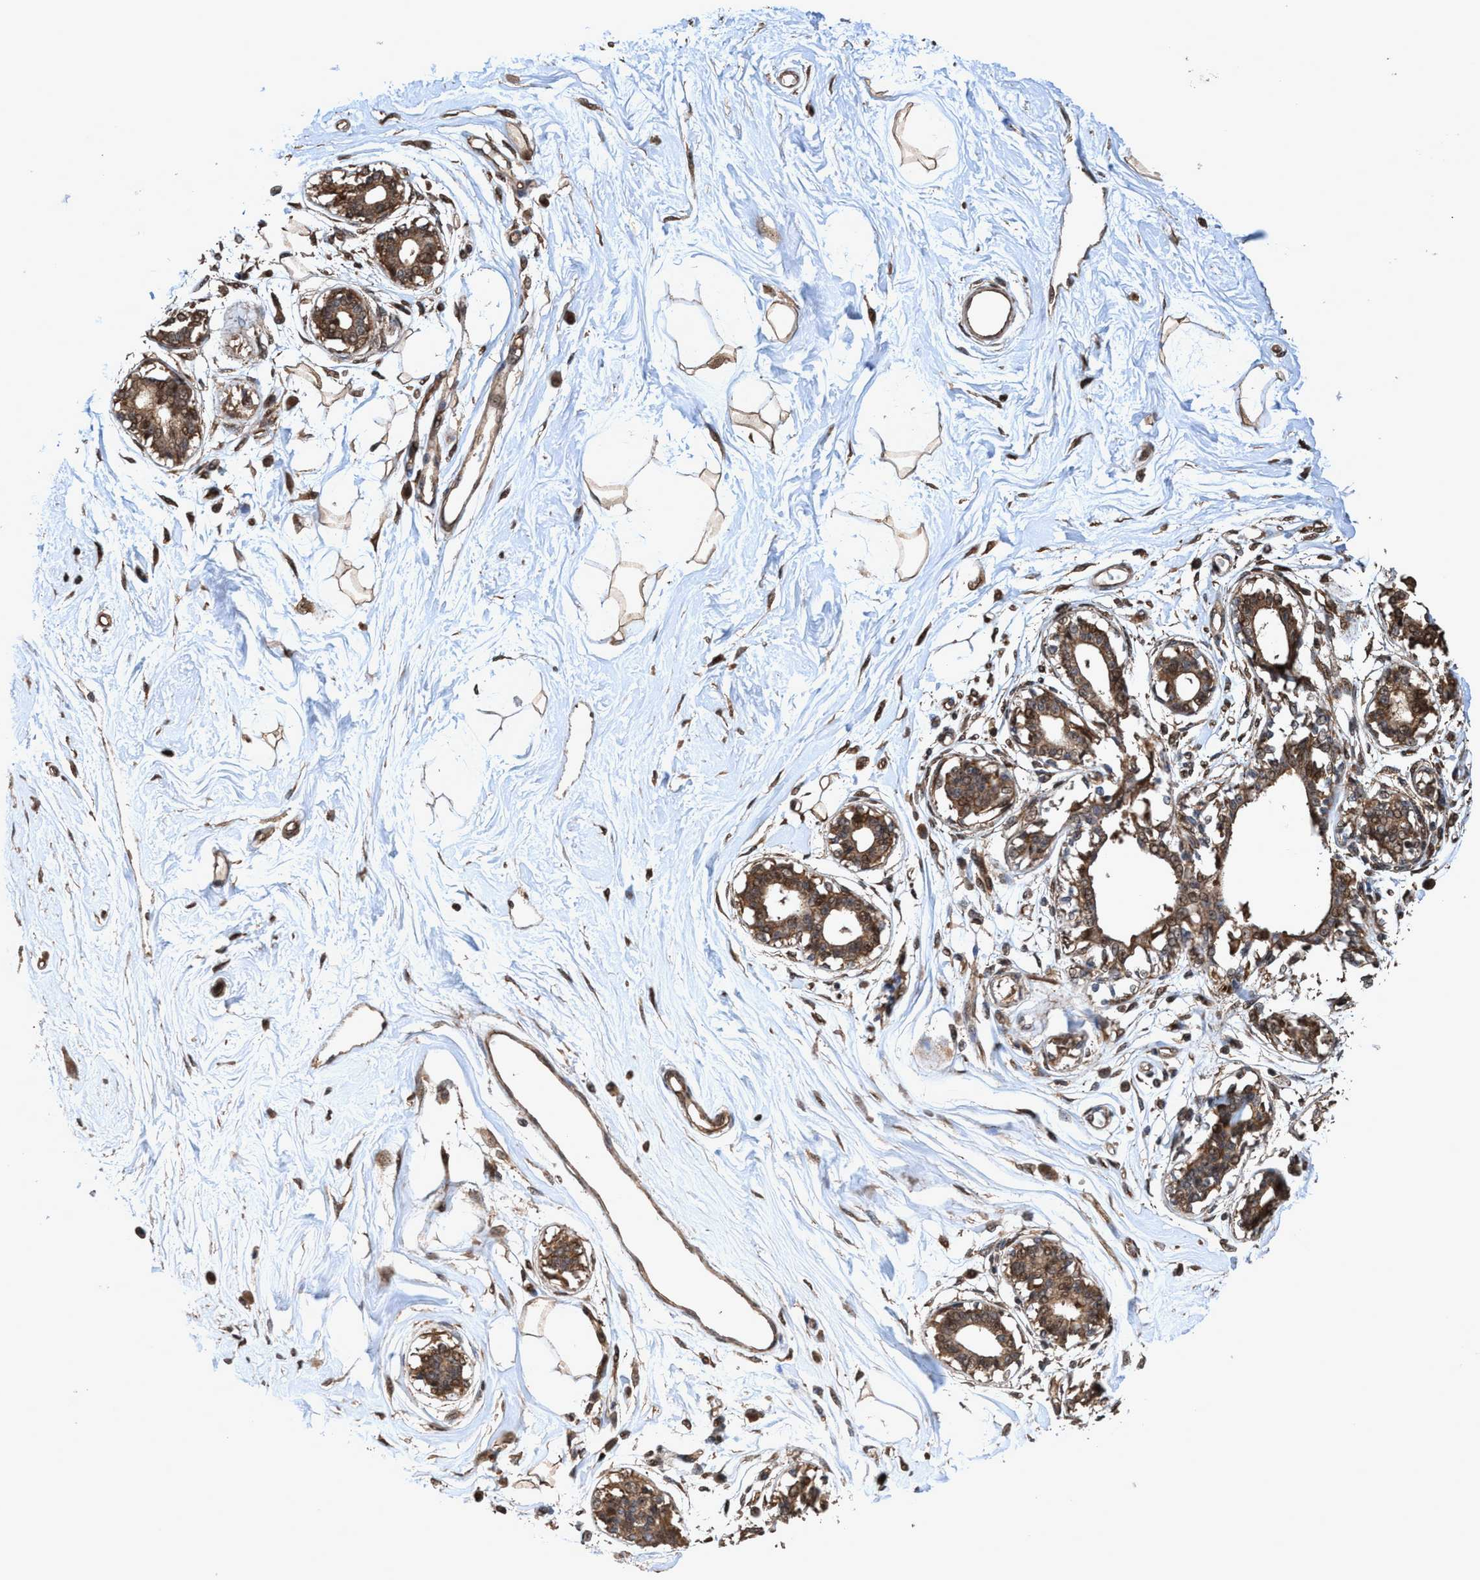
{"staining": {"intensity": "strong", "quantity": ">75%", "location": "cytoplasmic/membranous"}, "tissue": "breast", "cell_type": "Adipocytes", "image_type": "normal", "snomed": [{"axis": "morphology", "description": "Normal tissue, NOS"}, {"axis": "topography", "description": "Breast"}], "caption": "Strong cytoplasmic/membranous positivity for a protein is appreciated in about >75% of adipocytes of unremarkable breast using IHC.", "gene": "TRPC7", "patient": {"sex": "female", "age": 45}}